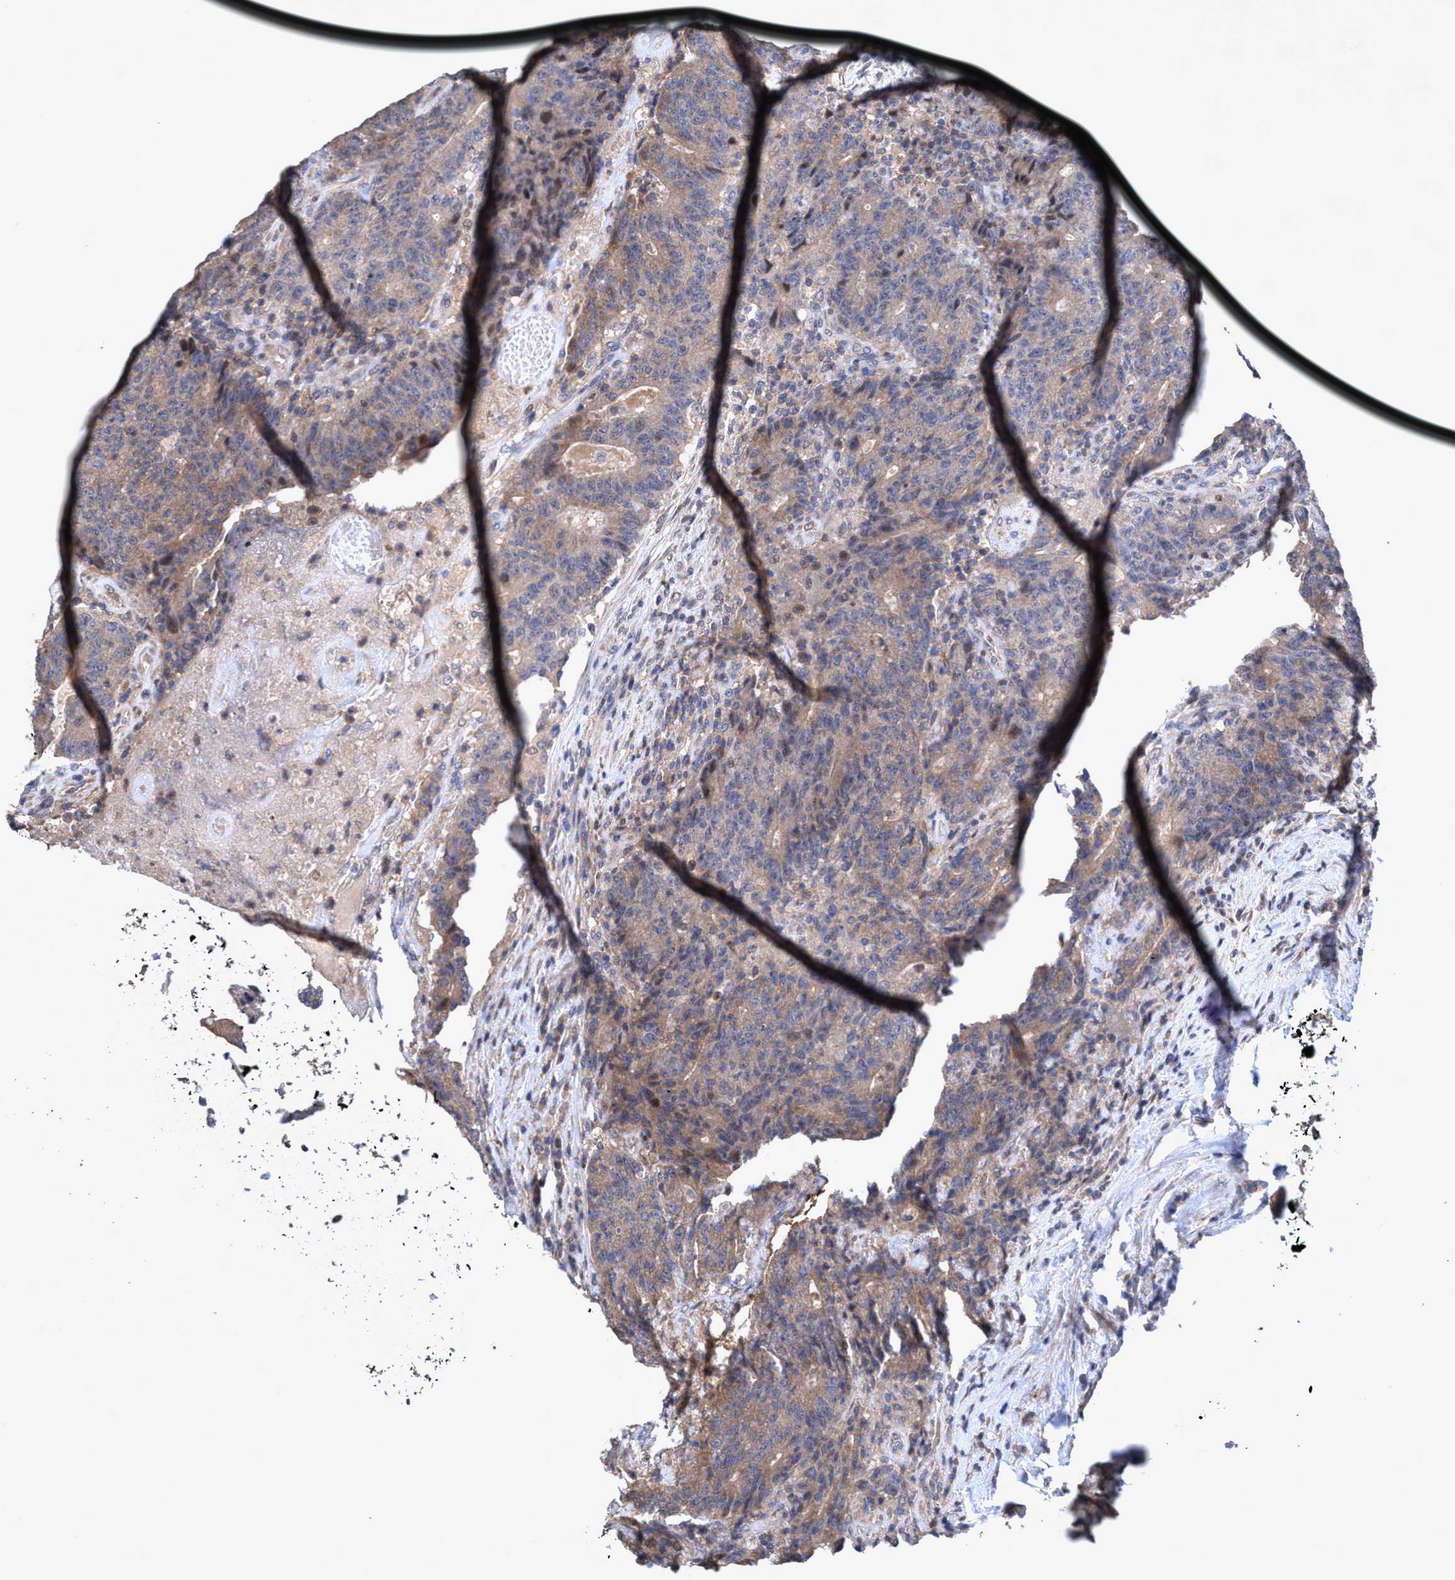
{"staining": {"intensity": "weak", "quantity": ">75%", "location": "cytoplasmic/membranous"}, "tissue": "colorectal cancer", "cell_type": "Tumor cells", "image_type": "cancer", "snomed": [{"axis": "morphology", "description": "Normal tissue, NOS"}, {"axis": "morphology", "description": "Adenocarcinoma, NOS"}, {"axis": "topography", "description": "Colon"}], "caption": "An image of human colorectal cancer stained for a protein reveals weak cytoplasmic/membranous brown staining in tumor cells. Using DAB (3,3'-diaminobenzidine) (brown) and hematoxylin (blue) stains, captured at high magnification using brightfield microscopy.", "gene": "ZNF677", "patient": {"sex": "female", "age": 75}}